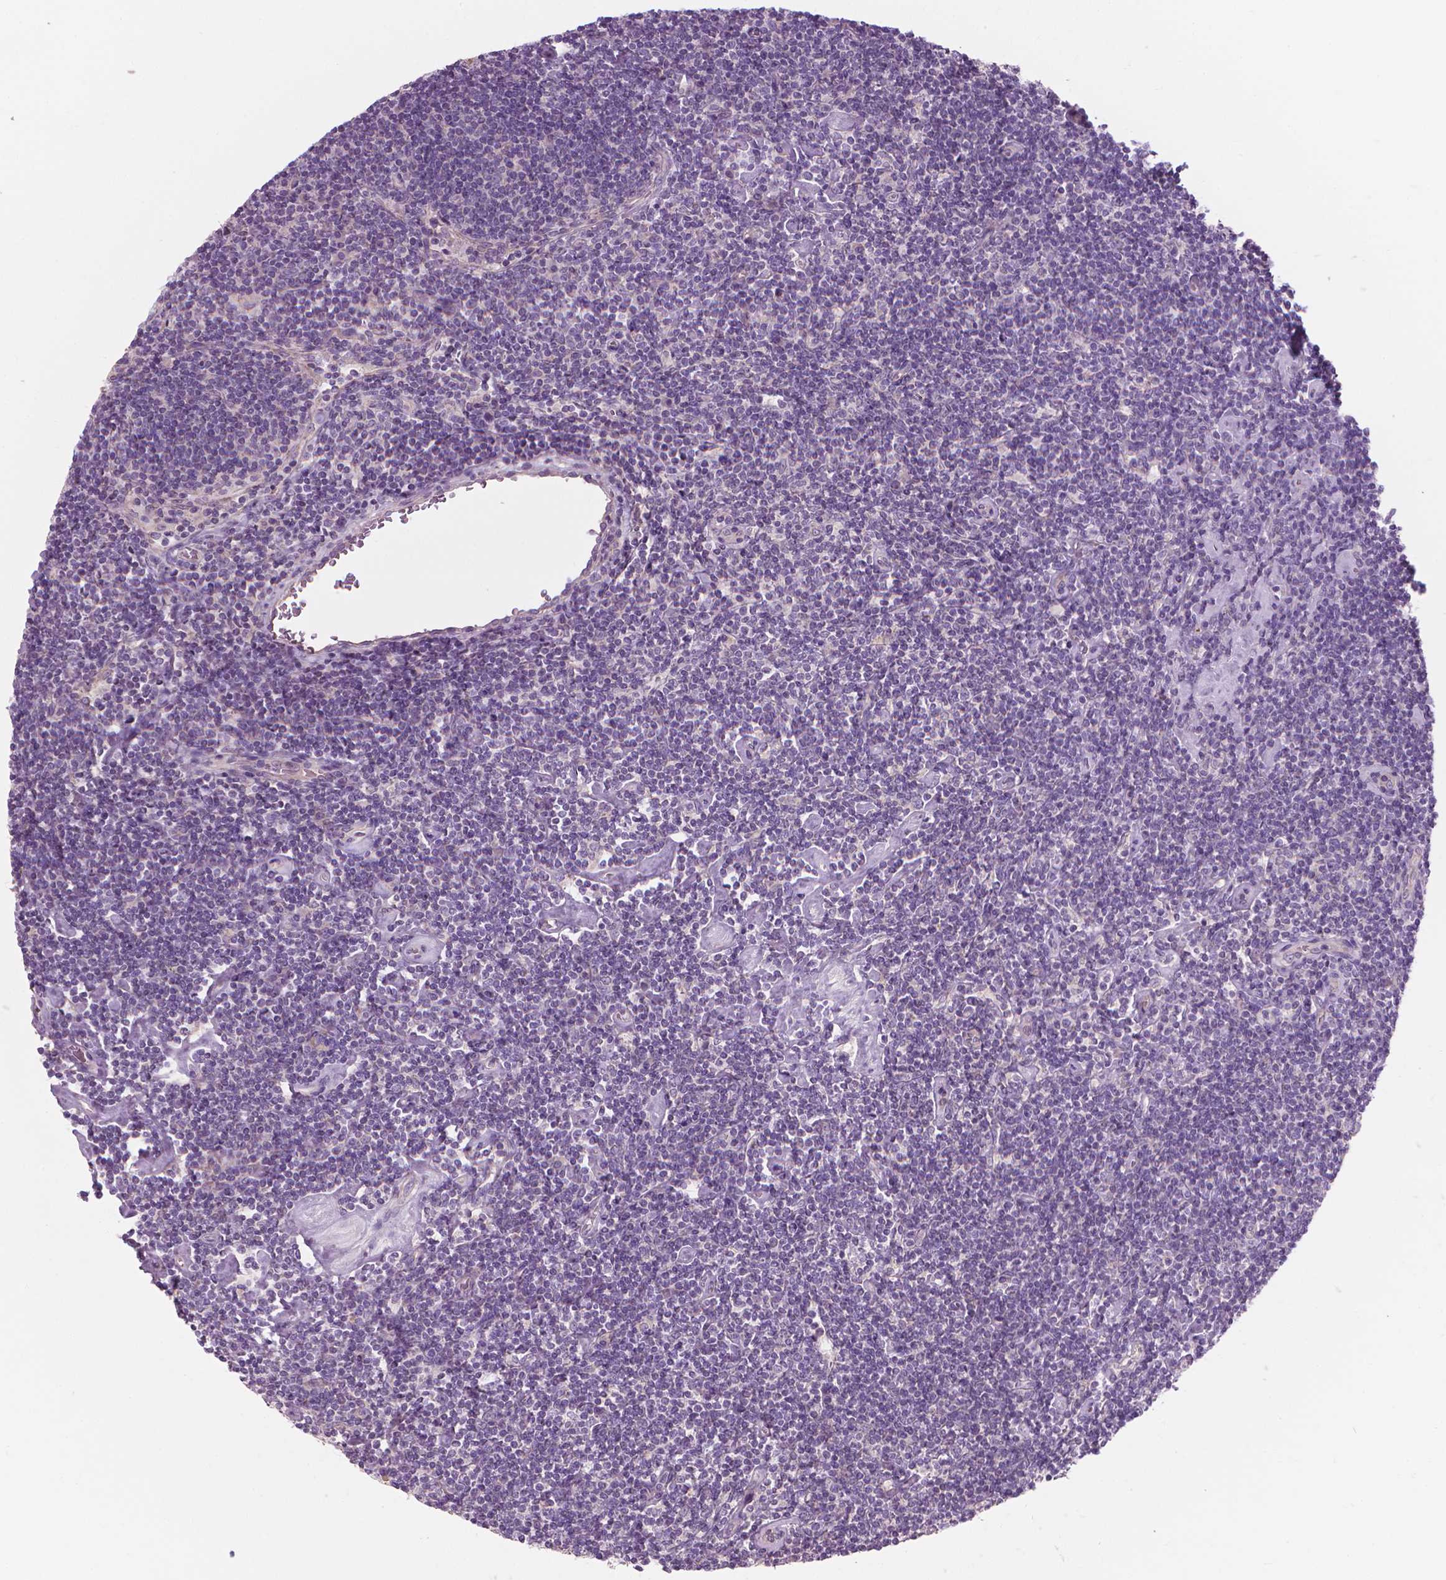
{"staining": {"intensity": "negative", "quantity": "none", "location": "none"}, "tissue": "lymphoma", "cell_type": "Tumor cells", "image_type": "cancer", "snomed": [{"axis": "morphology", "description": "Hodgkin's disease, NOS"}, {"axis": "topography", "description": "Lymph node"}], "caption": "Immunohistochemical staining of lymphoma demonstrates no significant positivity in tumor cells.", "gene": "RIIAD1", "patient": {"sex": "male", "age": 40}}